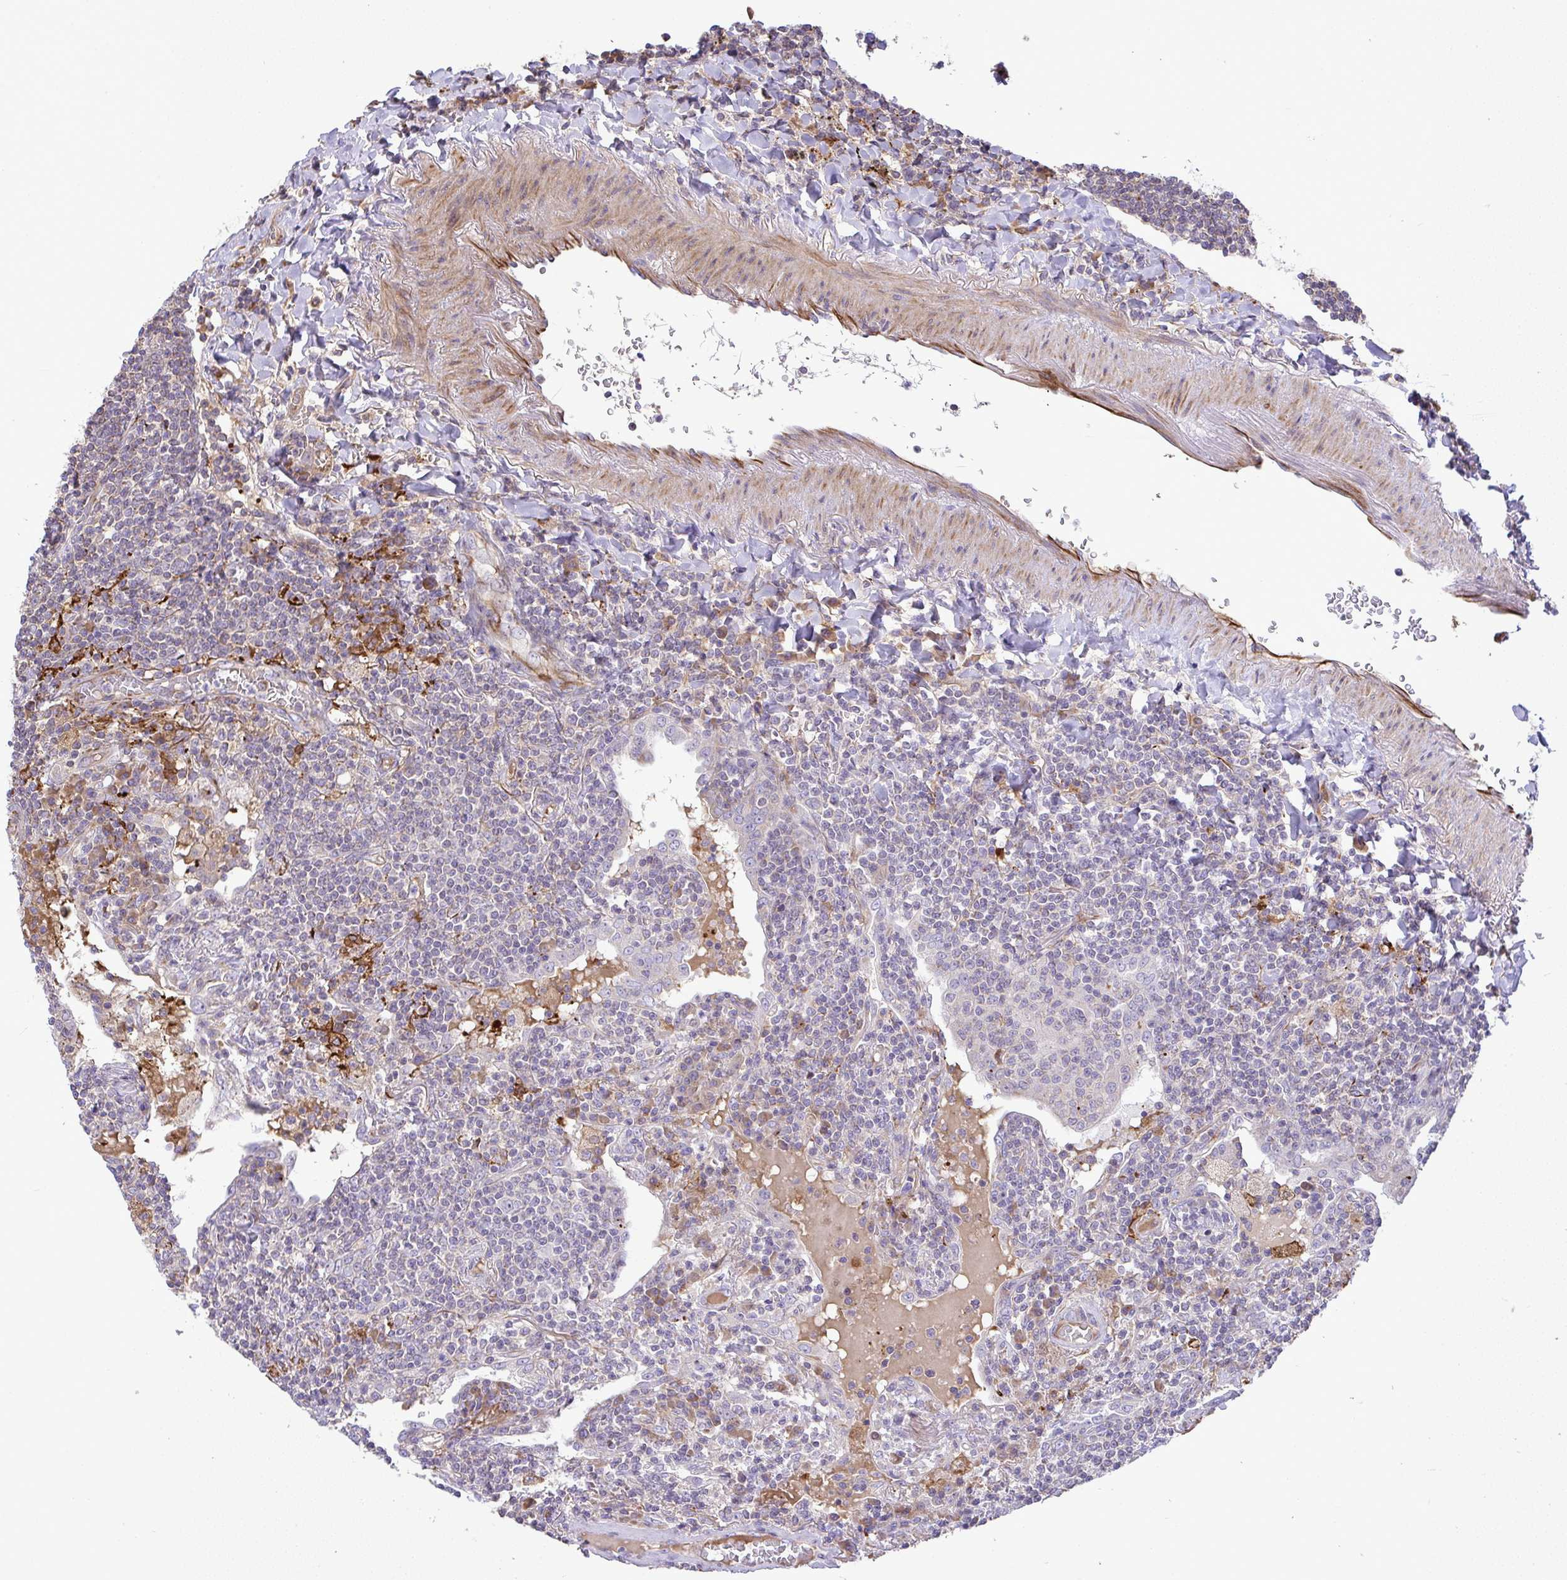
{"staining": {"intensity": "negative", "quantity": "none", "location": "none"}, "tissue": "lymphoma", "cell_type": "Tumor cells", "image_type": "cancer", "snomed": [{"axis": "morphology", "description": "Malignant lymphoma, non-Hodgkin's type, Low grade"}, {"axis": "topography", "description": "Lung"}], "caption": "High power microscopy histopathology image of an immunohistochemistry histopathology image of low-grade malignant lymphoma, non-Hodgkin's type, revealing no significant staining in tumor cells. (DAB immunohistochemistry (IHC) with hematoxylin counter stain).", "gene": "GRID2", "patient": {"sex": "female", "age": 71}}